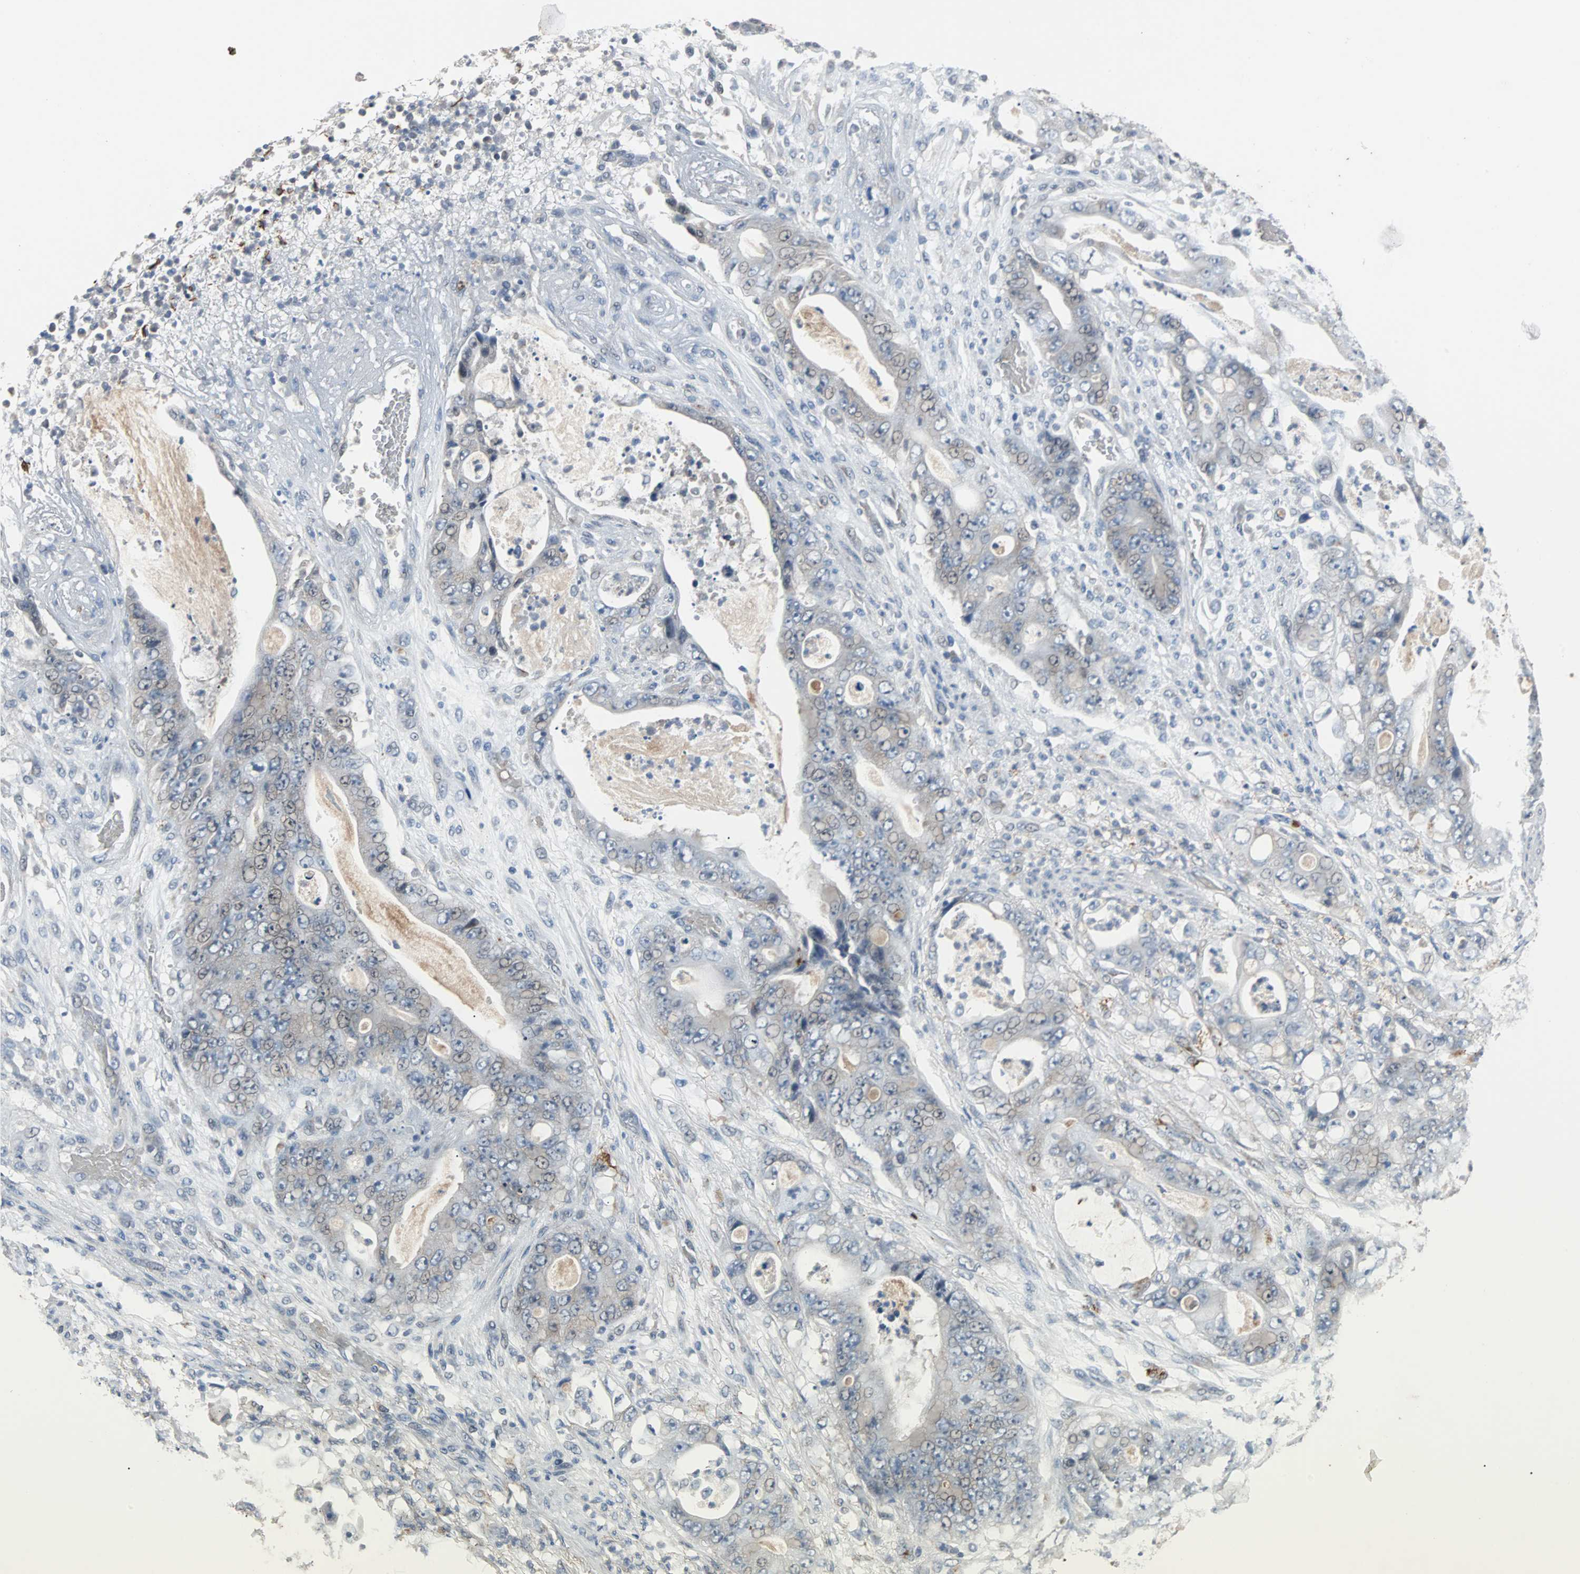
{"staining": {"intensity": "negative", "quantity": "none", "location": "none"}, "tissue": "stomach cancer", "cell_type": "Tumor cells", "image_type": "cancer", "snomed": [{"axis": "morphology", "description": "Adenocarcinoma, NOS"}, {"axis": "topography", "description": "Stomach"}], "caption": "This is an IHC photomicrograph of stomach cancer (adenocarcinoma). There is no expression in tumor cells.", "gene": "HLX", "patient": {"sex": "female", "age": 73}}